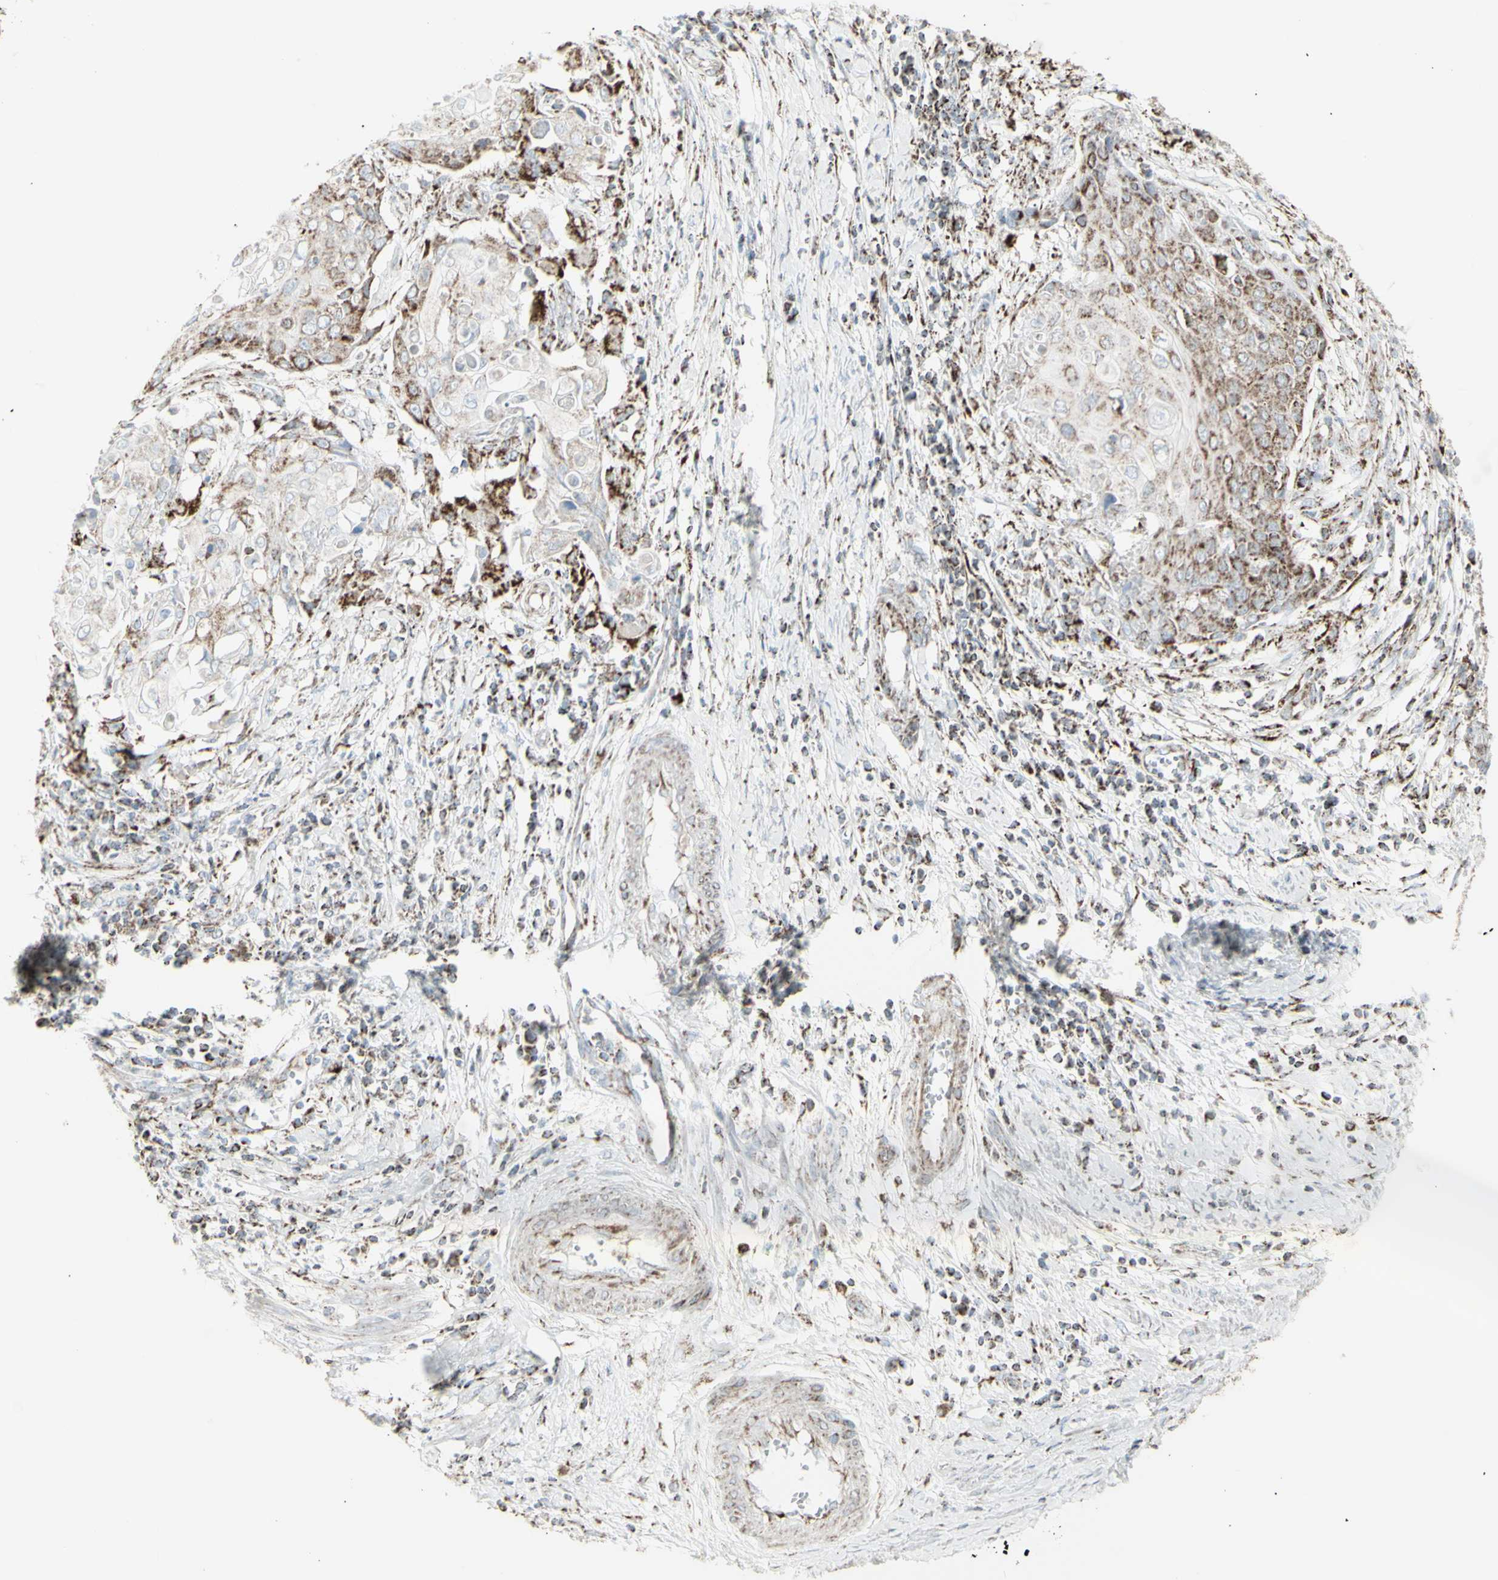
{"staining": {"intensity": "moderate", "quantity": "25%-75%", "location": "cytoplasmic/membranous"}, "tissue": "cervical cancer", "cell_type": "Tumor cells", "image_type": "cancer", "snomed": [{"axis": "morphology", "description": "Squamous cell carcinoma, NOS"}, {"axis": "topography", "description": "Cervix"}], "caption": "The micrograph shows staining of cervical cancer (squamous cell carcinoma), revealing moderate cytoplasmic/membranous protein positivity (brown color) within tumor cells. Nuclei are stained in blue.", "gene": "PLGRKT", "patient": {"sex": "female", "age": 39}}